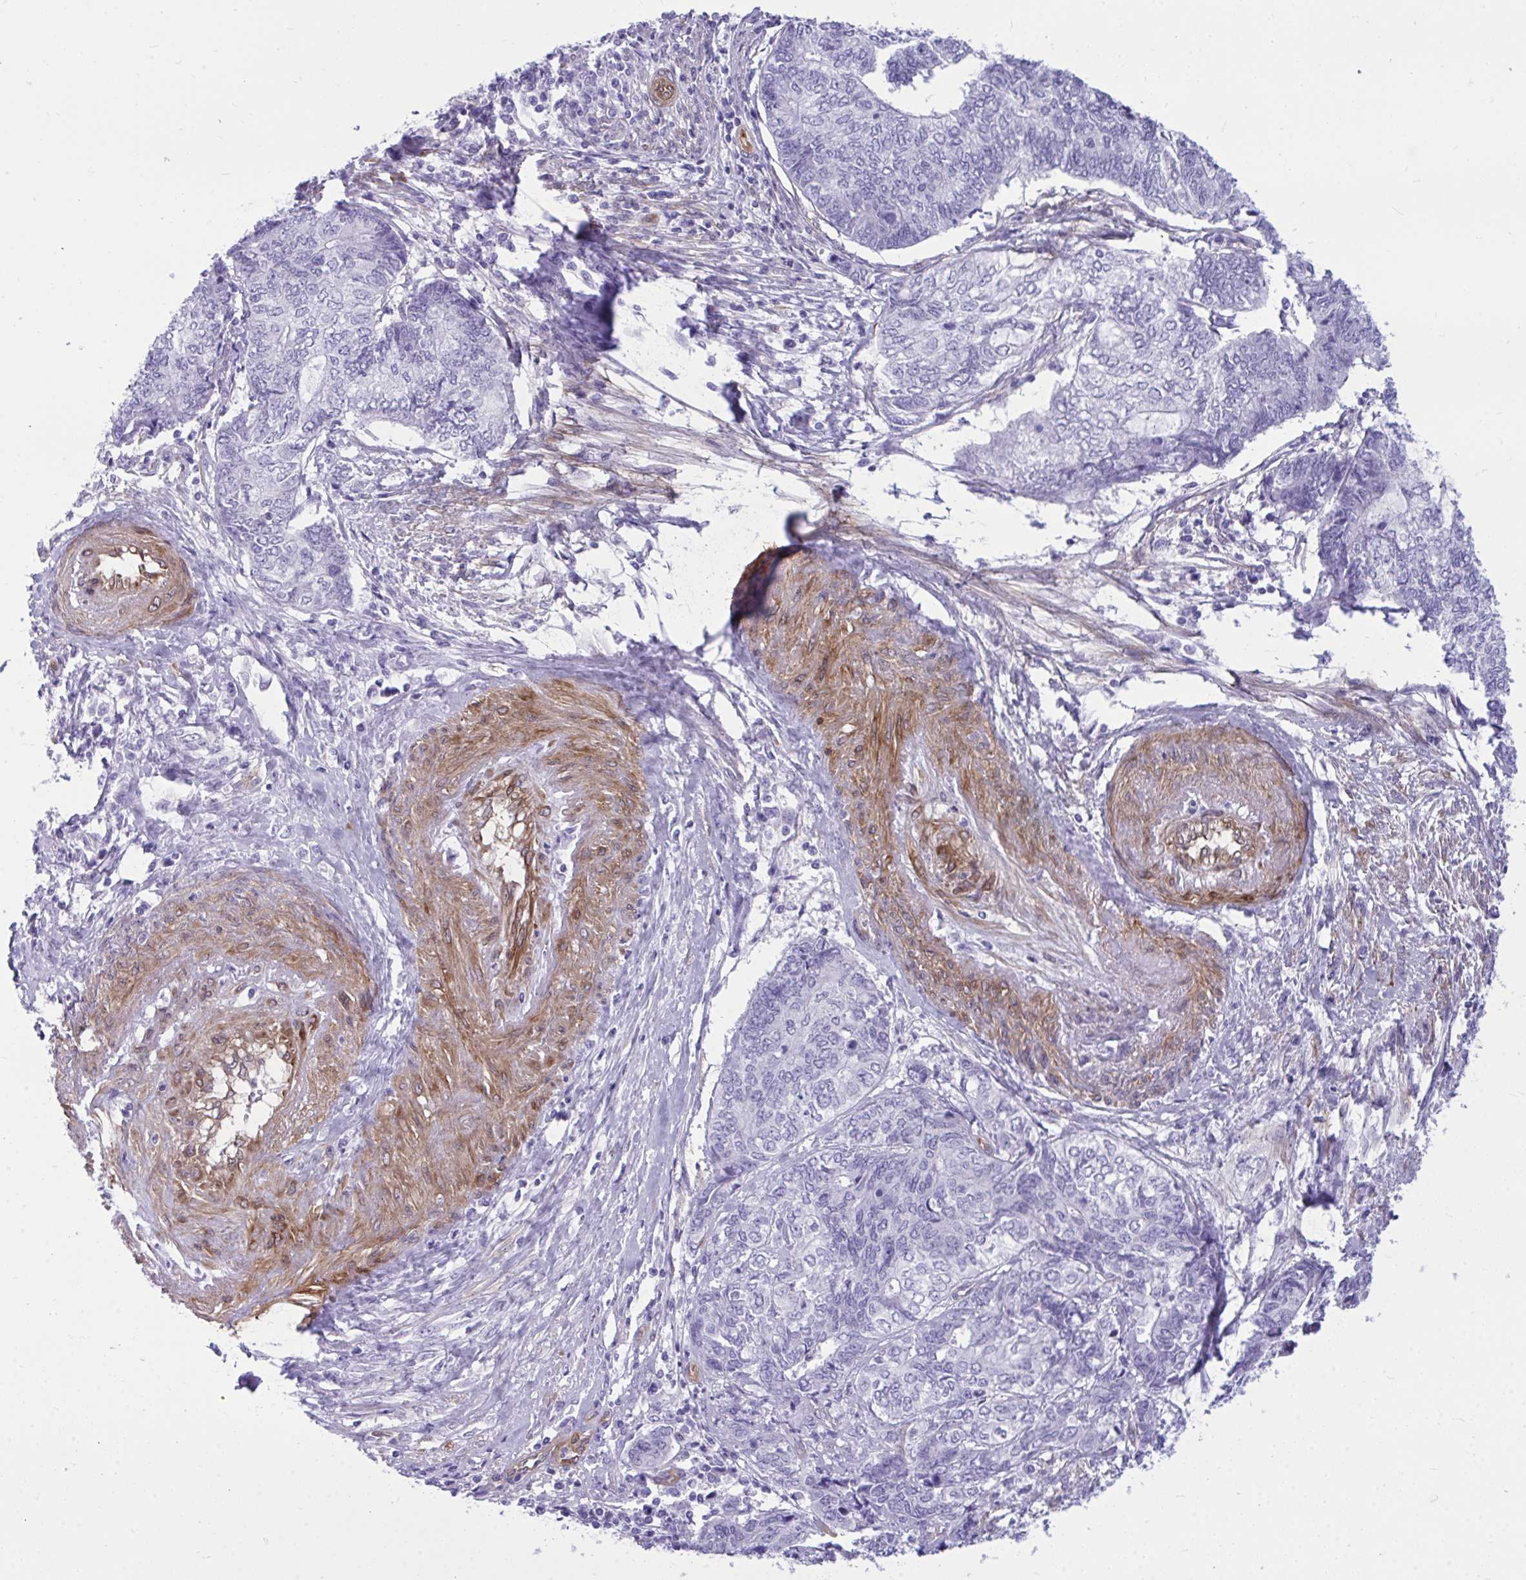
{"staining": {"intensity": "negative", "quantity": "none", "location": "none"}, "tissue": "endometrial cancer", "cell_type": "Tumor cells", "image_type": "cancer", "snomed": [{"axis": "morphology", "description": "Adenocarcinoma, NOS"}, {"axis": "topography", "description": "Uterus"}, {"axis": "topography", "description": "Endometrium"}], "caption": "An IHC micrograph of endometrial adenocarcinoma is shown. There is no staining in tumor cells of endometrial adenocarcinoma.", "gene": "LIMS2", "patient": {"sex": "female", "age": 70}}